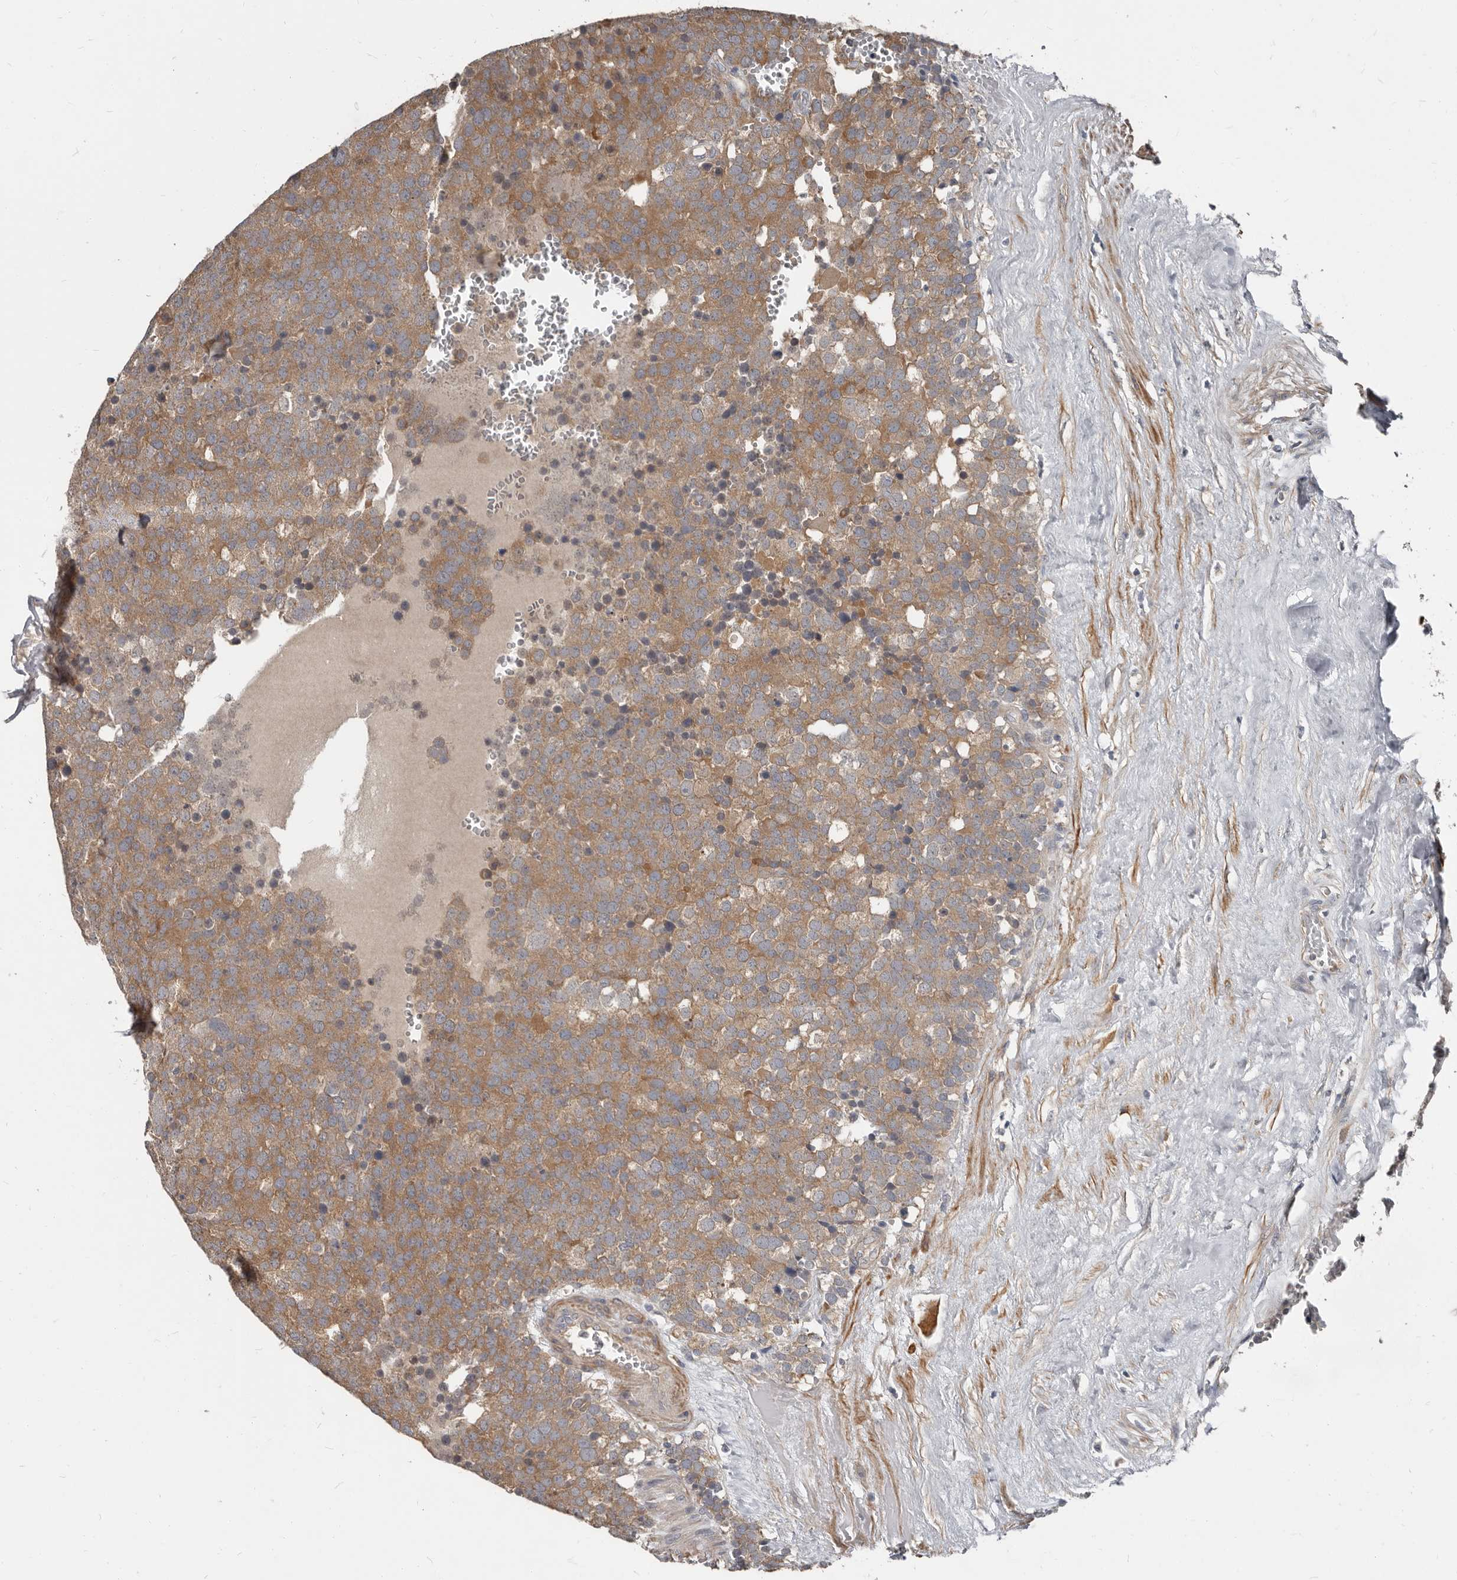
{"staining": {"intensity": "moderate", "quantity": ">75%", "location": "cytoplasmic/membranous"}, "tissue": "testis cancer", "cell_type": "Tumor cells", "image_type": "cancer", "snomed": [{"axis": "morphology", "description": "Seminoma, NOS"}, {"axis": "topography", "description": "Testis"}], "caption": "A brown stain labels moderate cytoplasmic/membranous expression of a protein in human testis cancer tumor cells.", "gene": "AKNAD1", "patient": {"sex": "male", "age": 71}}